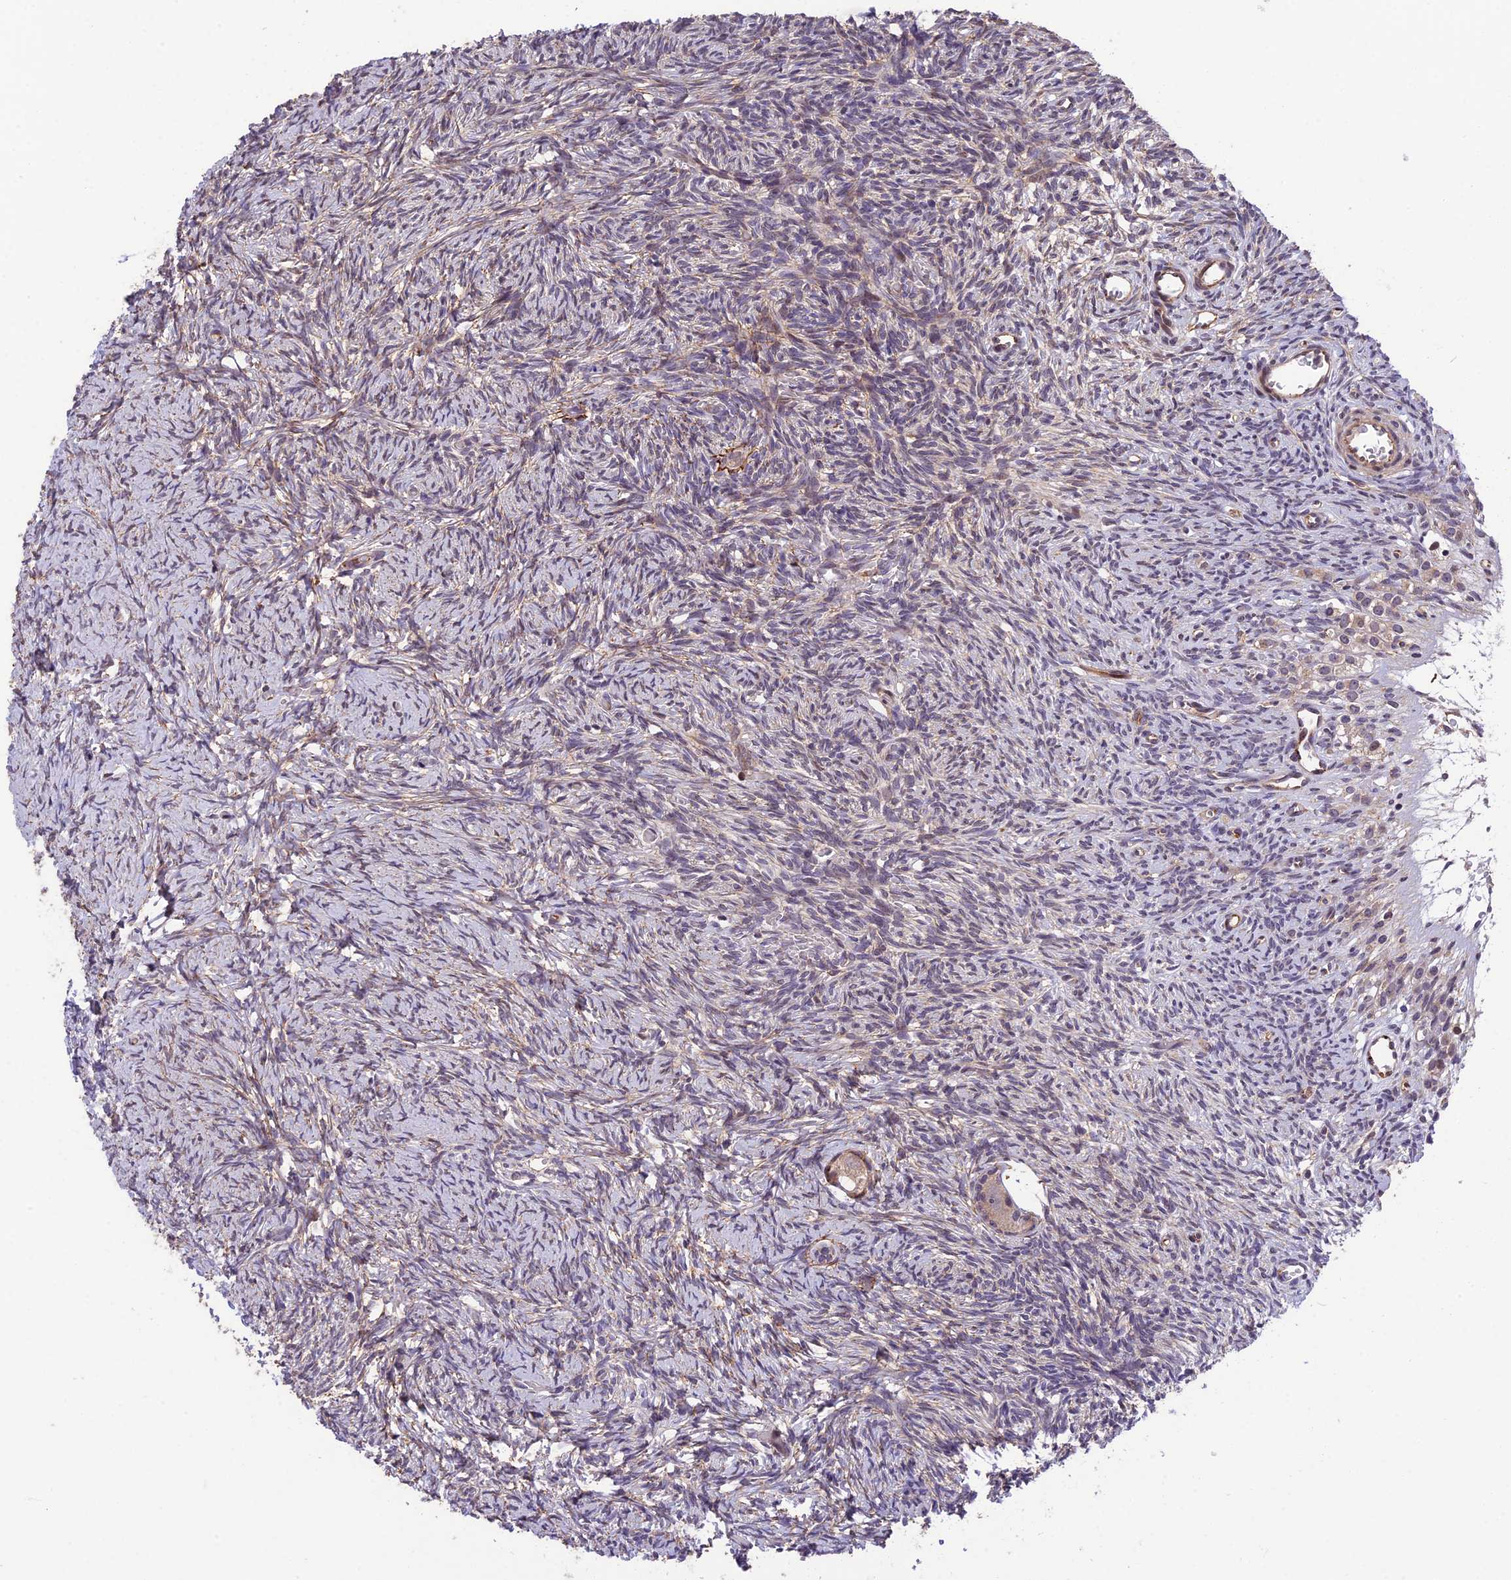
{"staining": {"intensity": "weak", "quantity": ">75%", "location": "cytoplasmic/membranous"}, "tissue": "ovary", "cell_type": "Follicle cells", "image_type": "normal", "snomed": [{"axis": "morphology", "description": "Normal tissue, NOS"}, {"axis": "topography", "description": "Ovary"}], "caption": "Immunohistochemistry (IHC) (DAB) staining of normal ovary displays weak cytoplasmic/membranous protein staining in about >75% of follicle cells.", "gene": "MFSD2A", "patient": {"sex": "female", "age": 39}}